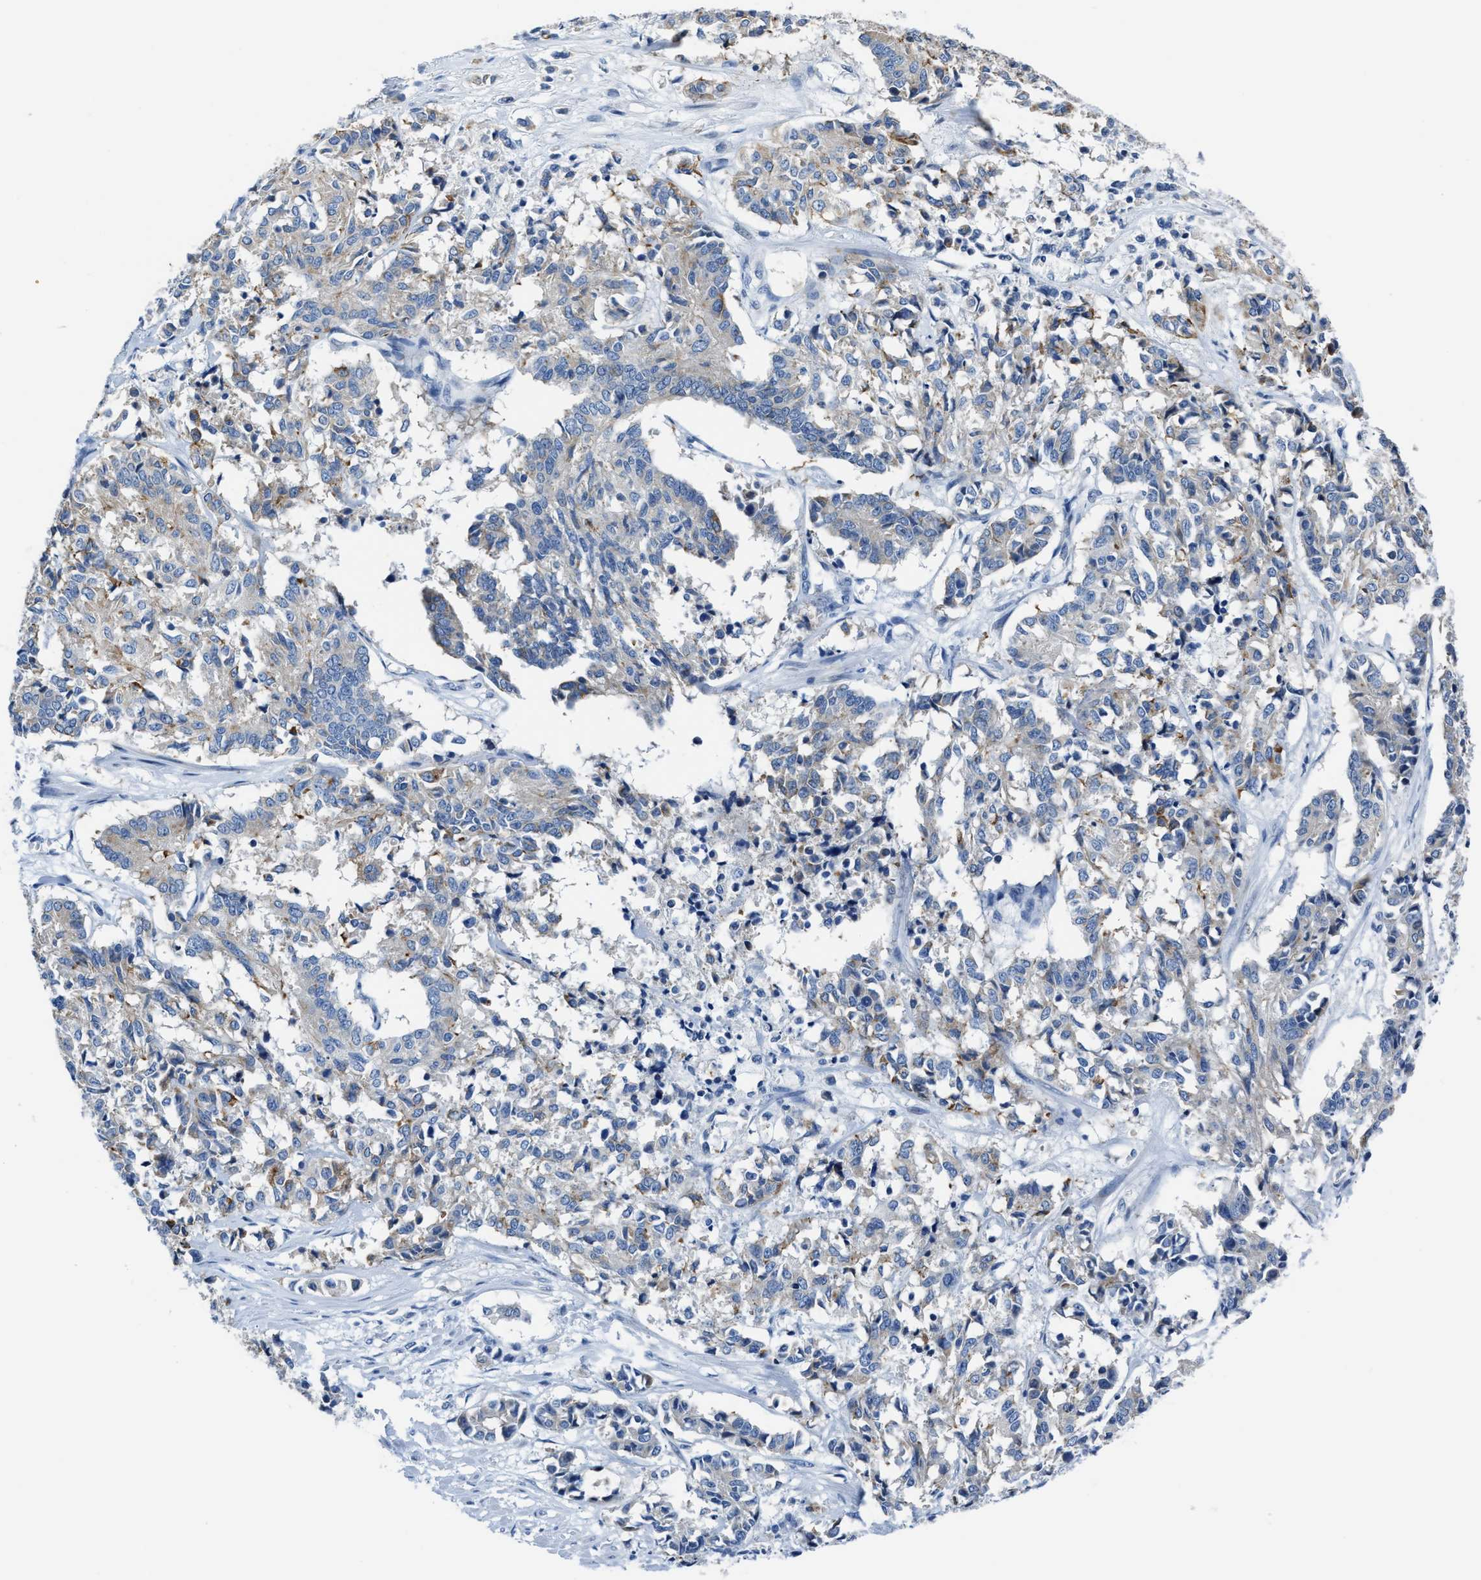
{"staining": {"intensity": "weak", "quantity": "<25%", "location": "cytoplasmic/membranous"}, "tissue": "cervical cancer", "cell_type": "Tumor cells", "image_type": "cancer", "snomed": [{"axis": "morphology", "description": "Squamous cell carcinoma, NOS"}, {"axis": "topography", "description": "Cervix"}], "caption": "Immunohistochemistry (IHC) micrograph of neoplastic tissue: human squamous cell carcinoma (cervical) stained with DAB demonstrates no significant protein staining in tumor cells.", "gene": "ASZ1", "patient": {"sex": "female", "age": 35}}